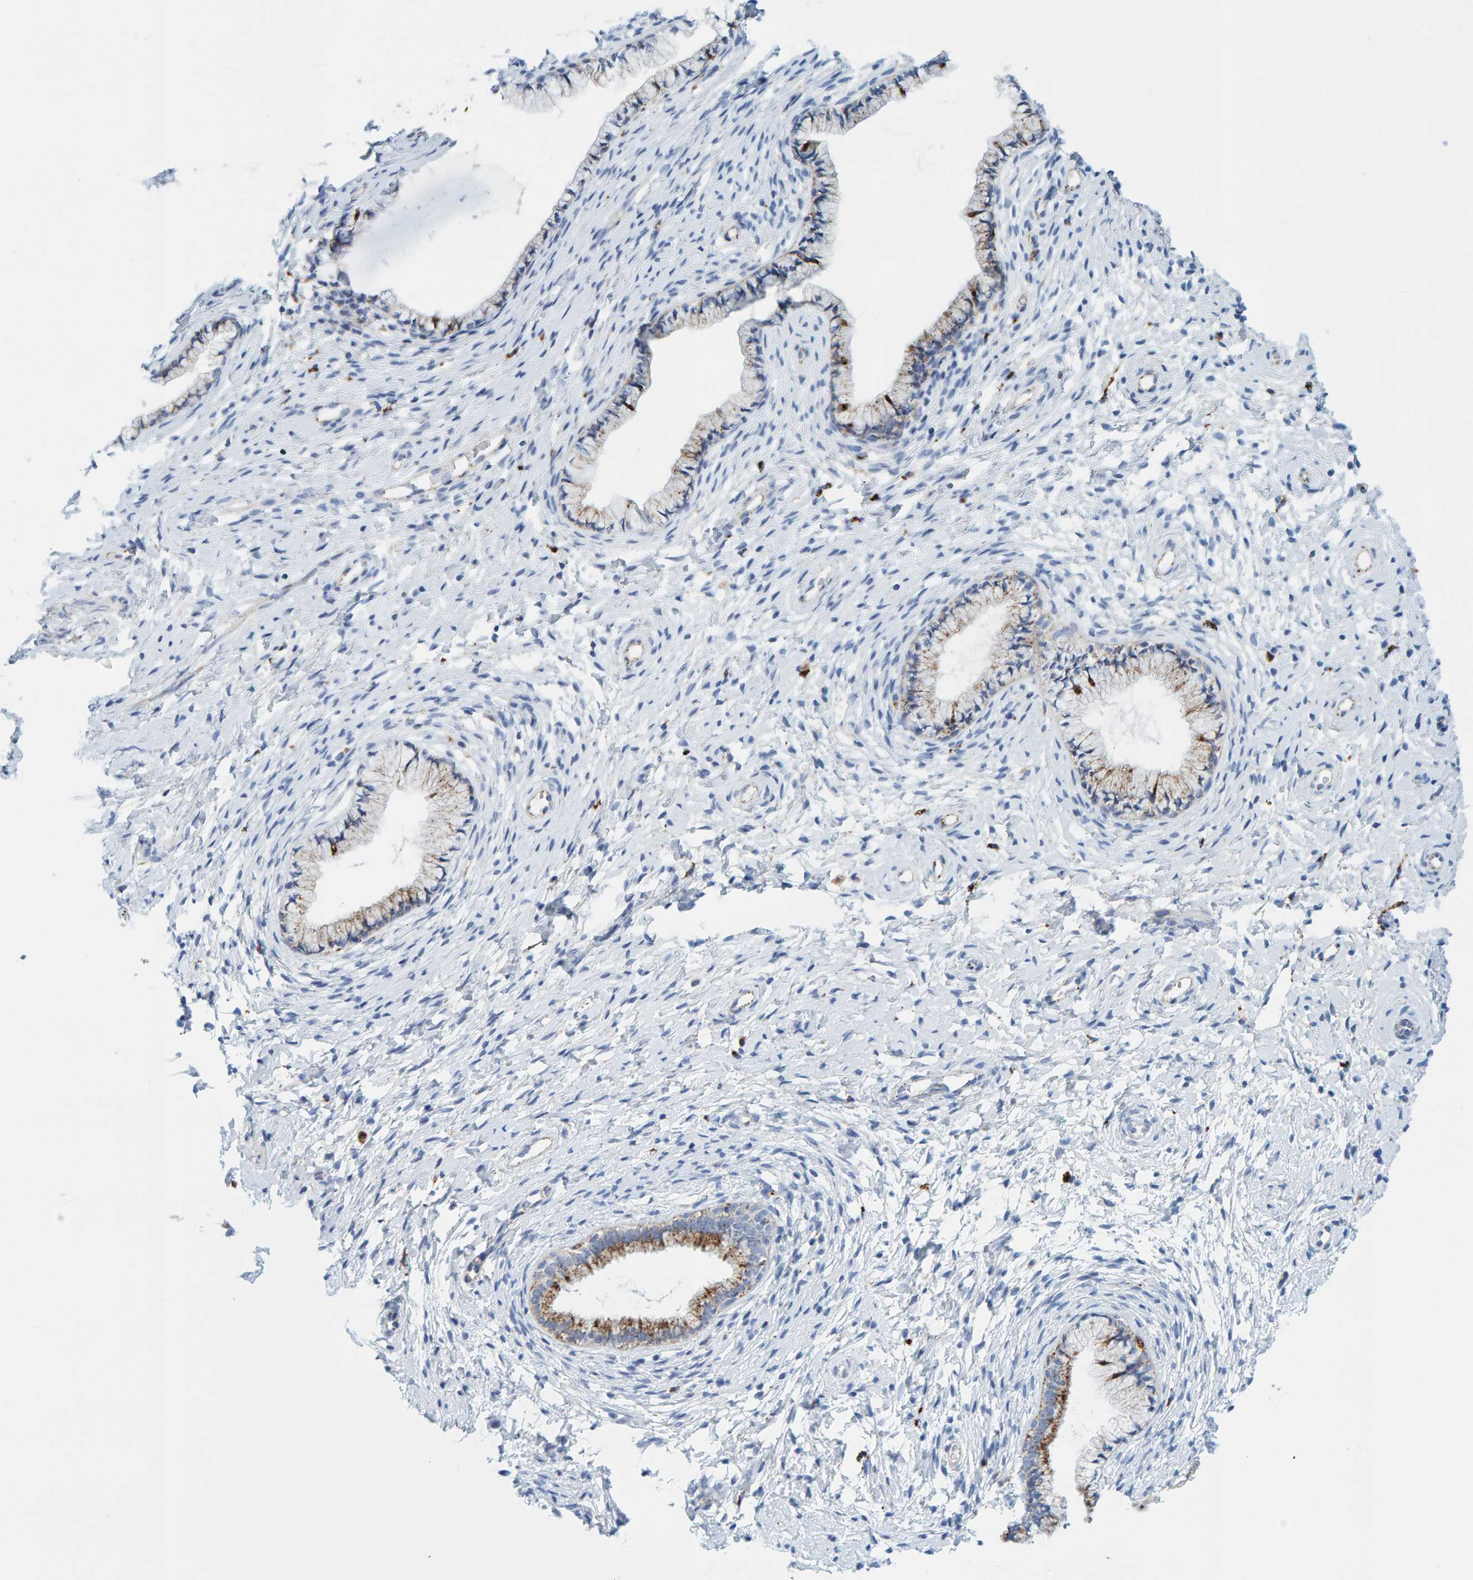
{"staining": {"intensity": "weak", "quantity": "<25%", "location": "cytoplasmic/membranous"}, "tissue": "cervix", "cell_type": "Glandular cells", "image_type": "normal", "snomed": [{"axis": "morphology", "description": "Normal tissue, NOS"}, {"axis": "topography", "description": "Cervix"}], "caption": "There is no significant expression in glandular cells of cervix.", "gene": "BIN3", "patient": {"sex": "female", "age": 72}}